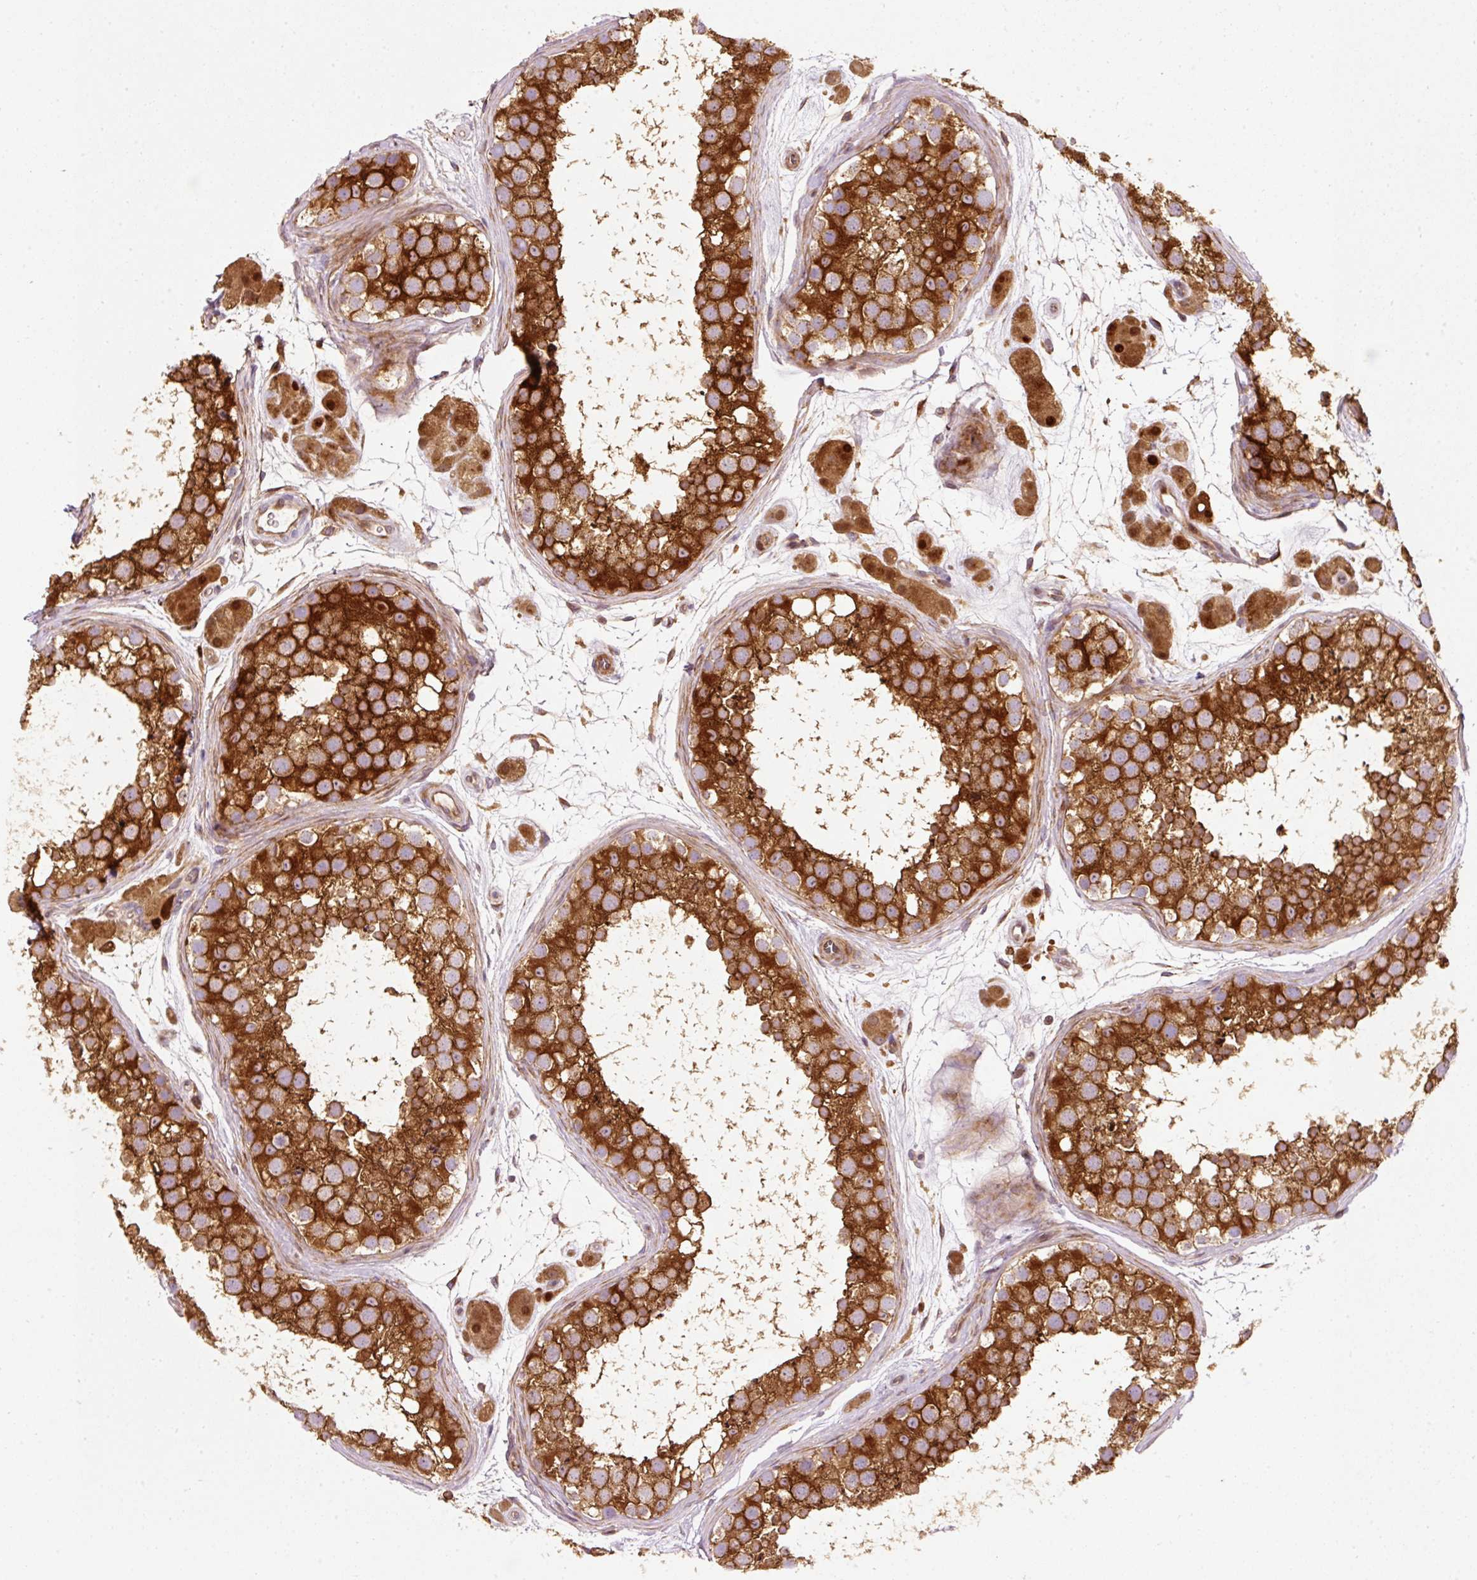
{"staining": {"intensity": "strong", "quantity": ">75%", "location": "cytoplasmic/membranous"}, "tissue": "testis", "cell_type": "Cells in seminiferous ducts", "image_type": "normal", "snomed": [{"axis": "morphology", "description": "Normal tissue, NOS"}, {"axis": "topography", "description": "Testis"}], "caption": "Protein staining demonstrates strong cytoplasmic/membranous expression in approximately >75% of cells in seminiferous ducts in benign testis.", "gene": "NAPA", "patient": {"sex": "male", "age": 41}}